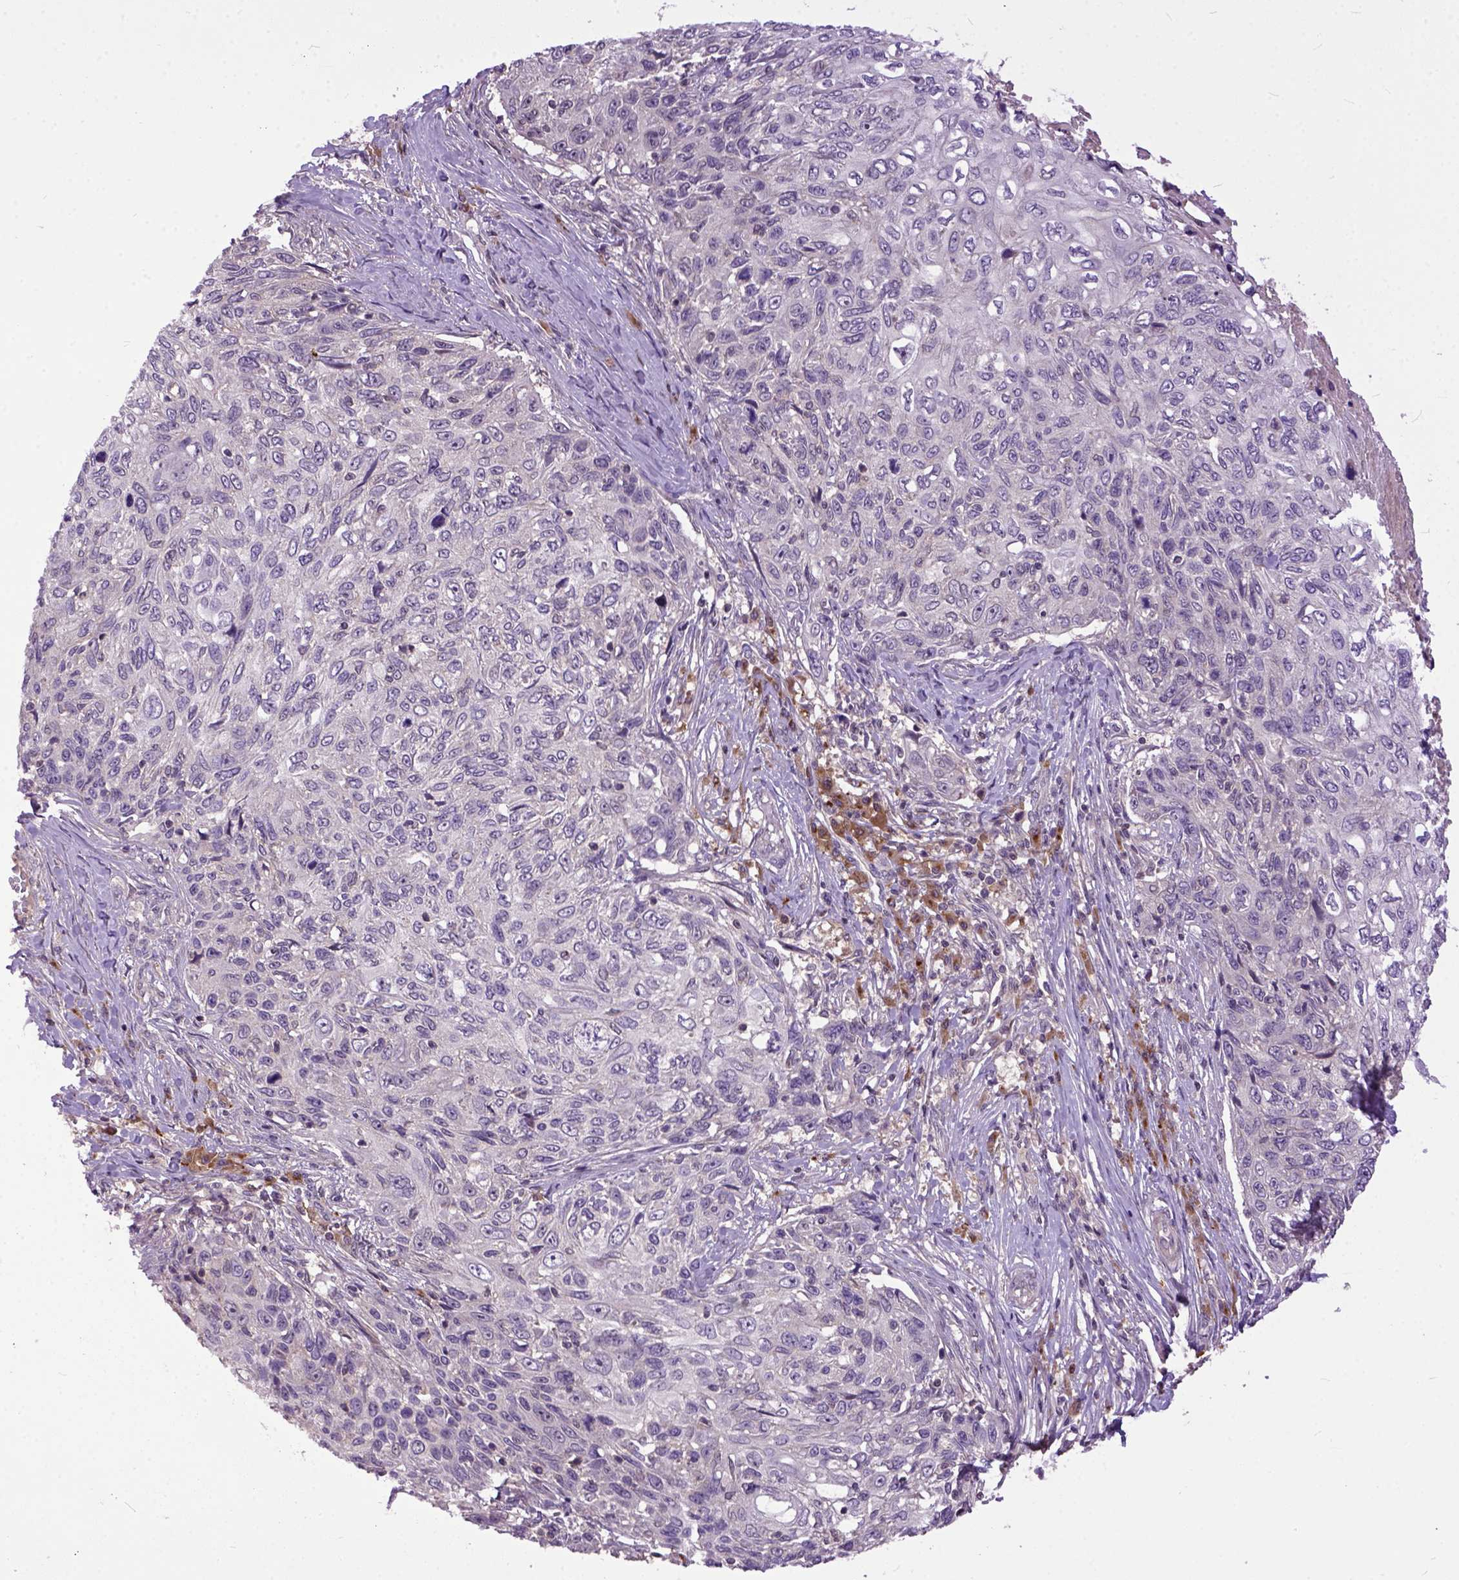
{"staining": {"intensity": "negative", "quantity": "none", "location": "none"}, "tissue": "skin cancer", "cell_type": "Tumor cells", "image_type": "cancer", "snomed": [{"axis": "morphology", "description": "Squamous cell carcinoma, NOS"}, {"axis": "topography", "description": "Skin"}], "caption": "Skin cancer was stained to show a protein in brown. There is no significant positivity in tumor cells. Brightfield microscopy of IHC stained with DAB (brown) and hematoxylin (blue), captured at high magnification.", "gene": "CPNE1", "patient": {"sex": "male", "age": 92}}